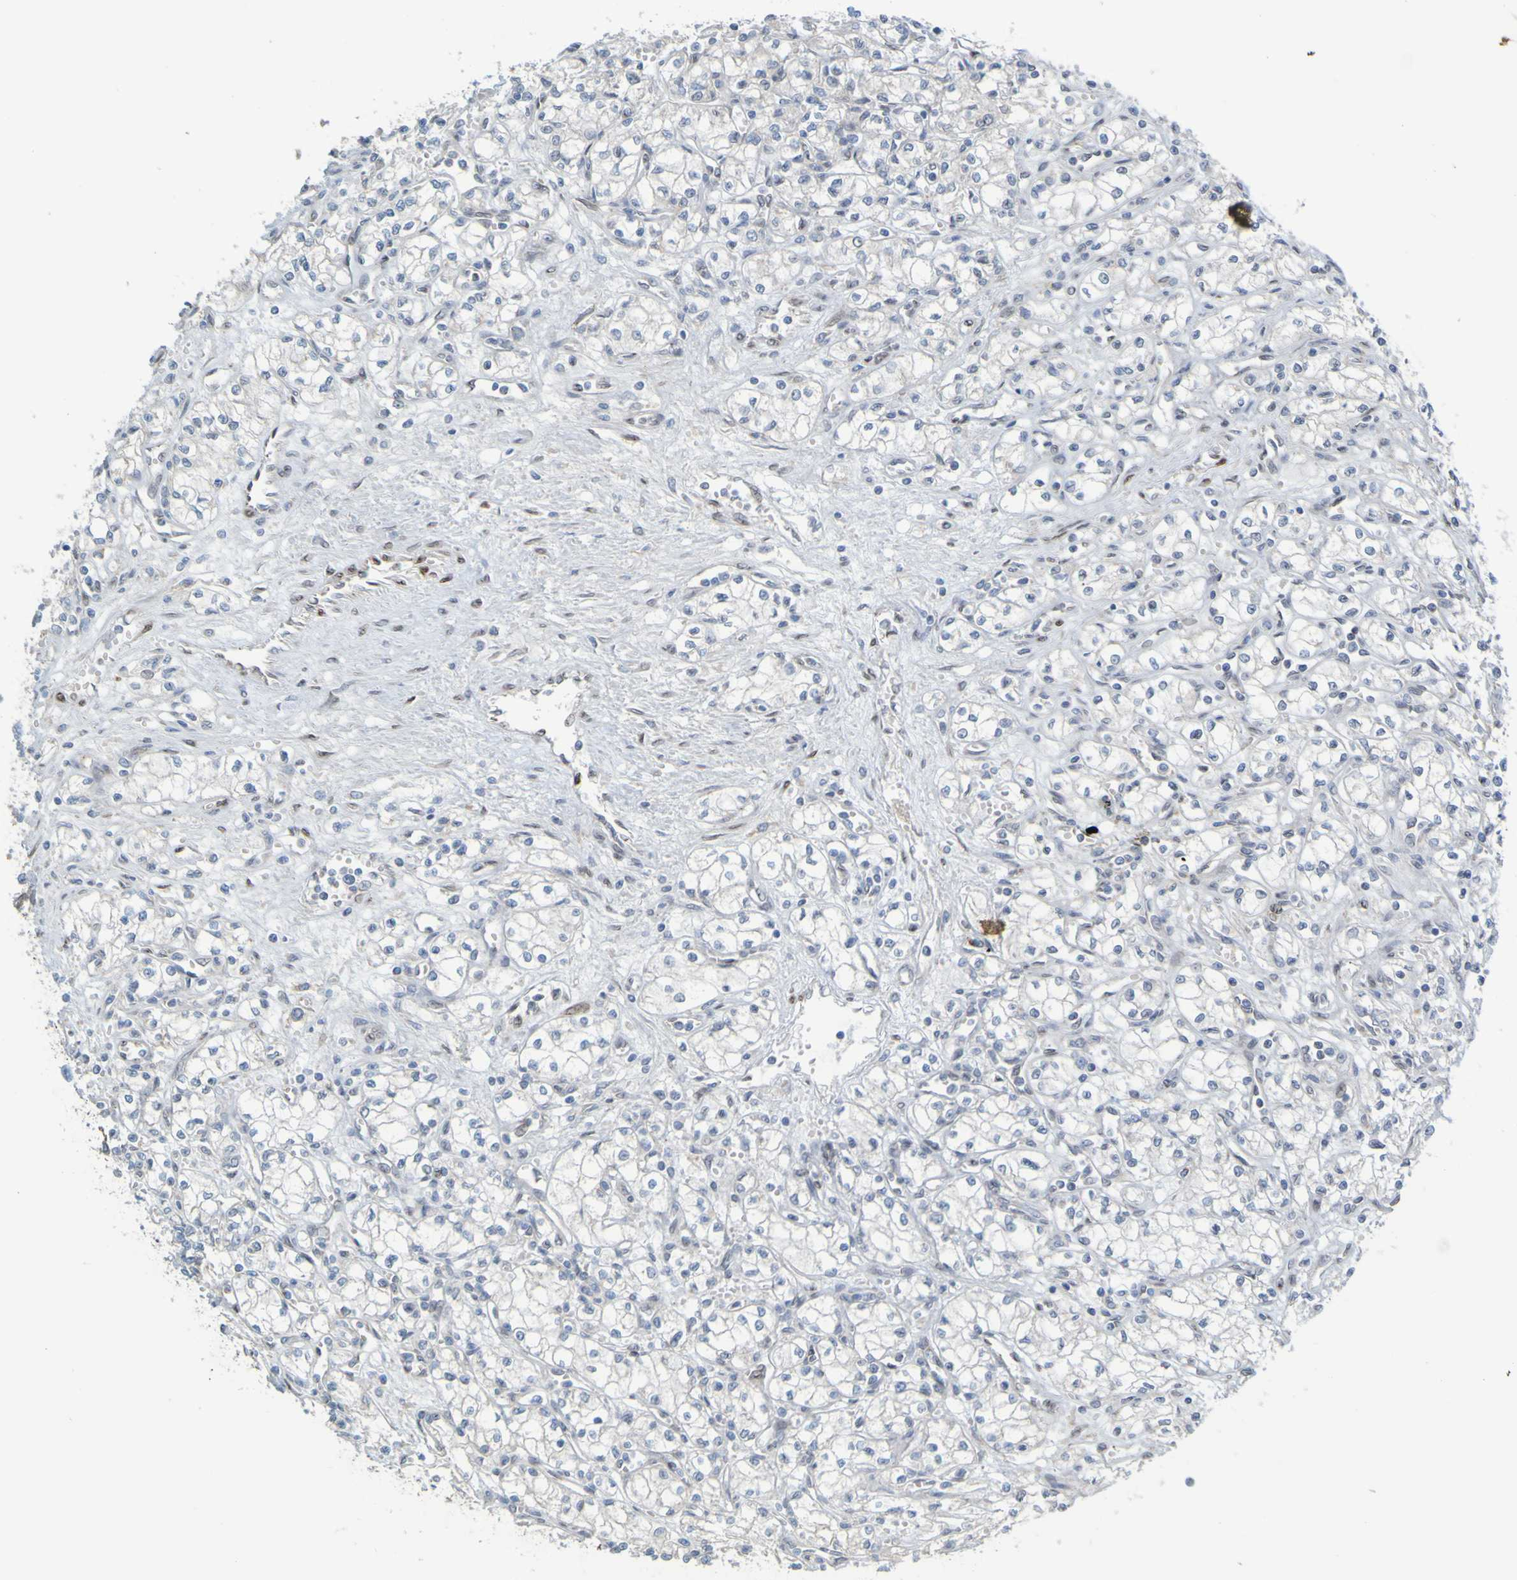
{"staining": {"intensity": "negative", "quantity": "none", "location": "none"}, "tissue": "renal cancer", "cell_type": "Tumor cells", "image_type": "cancer", "snomed": [{"axis": "morphology", "description": "Normal tissue, NOS"}, {"axis": "morphology", "description": "Adenocarcinoma, NOS"}, {"axis": "topography", "description": "Kidney"}], "caption": "Immunohistochemical staining of human renal adenocarcinoma shows no significant staining in tumor cells. (Brightfield microscopy of DAB (3,3'-diaminobenzidine) immunohistochemistry (IHC) at high magnification).", "gene": "MAG", "patient": {"sex": "male", "age": 59}}